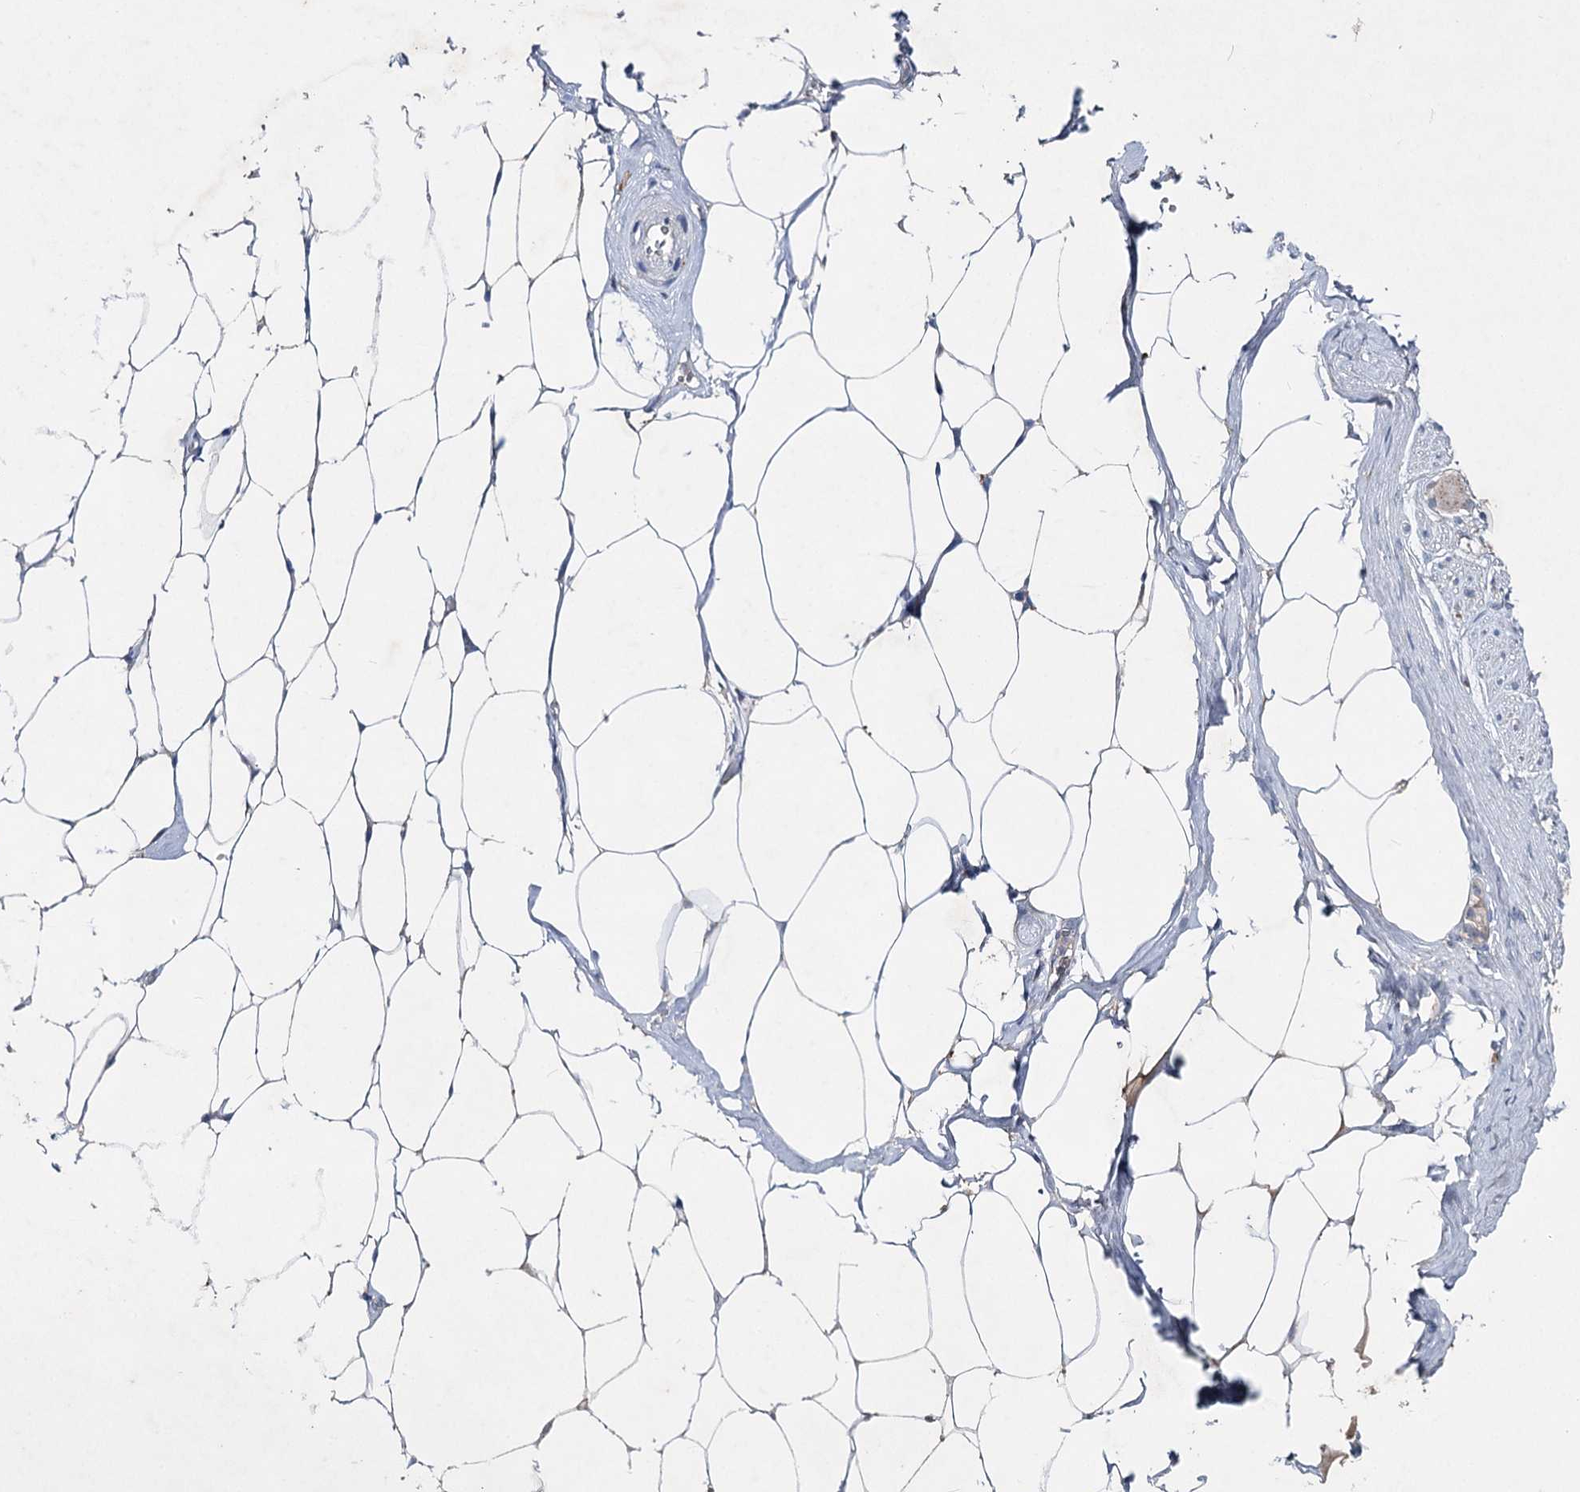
{"staining": {"intensity": "negative", "quantity": "none", "location": "none"}, "tissue": "adipose tissue", "cell_type": "Adipocytes", "image_type": "normal", "snomed": [{"axis": "morphology", "description": "Normal tissue, NOS"}, {"axis": "morphology", "description": "Adenocarcinoma, Low grade"}, {"axis": "topography", "description": "Prostate"}, {"axis": "topography", "description": "Peripheral nerve tissue"}], "caption": "Immunohistochemistry micrograph of unremarkable adipose tissue: human adipose tissue stained with DAB exhibits no significant protein staining in adipocytes. (DAB immunohistochemistry, high magnification).", "gene": "IL1RAP", "patient": {"sex": "male", "age": 63}}